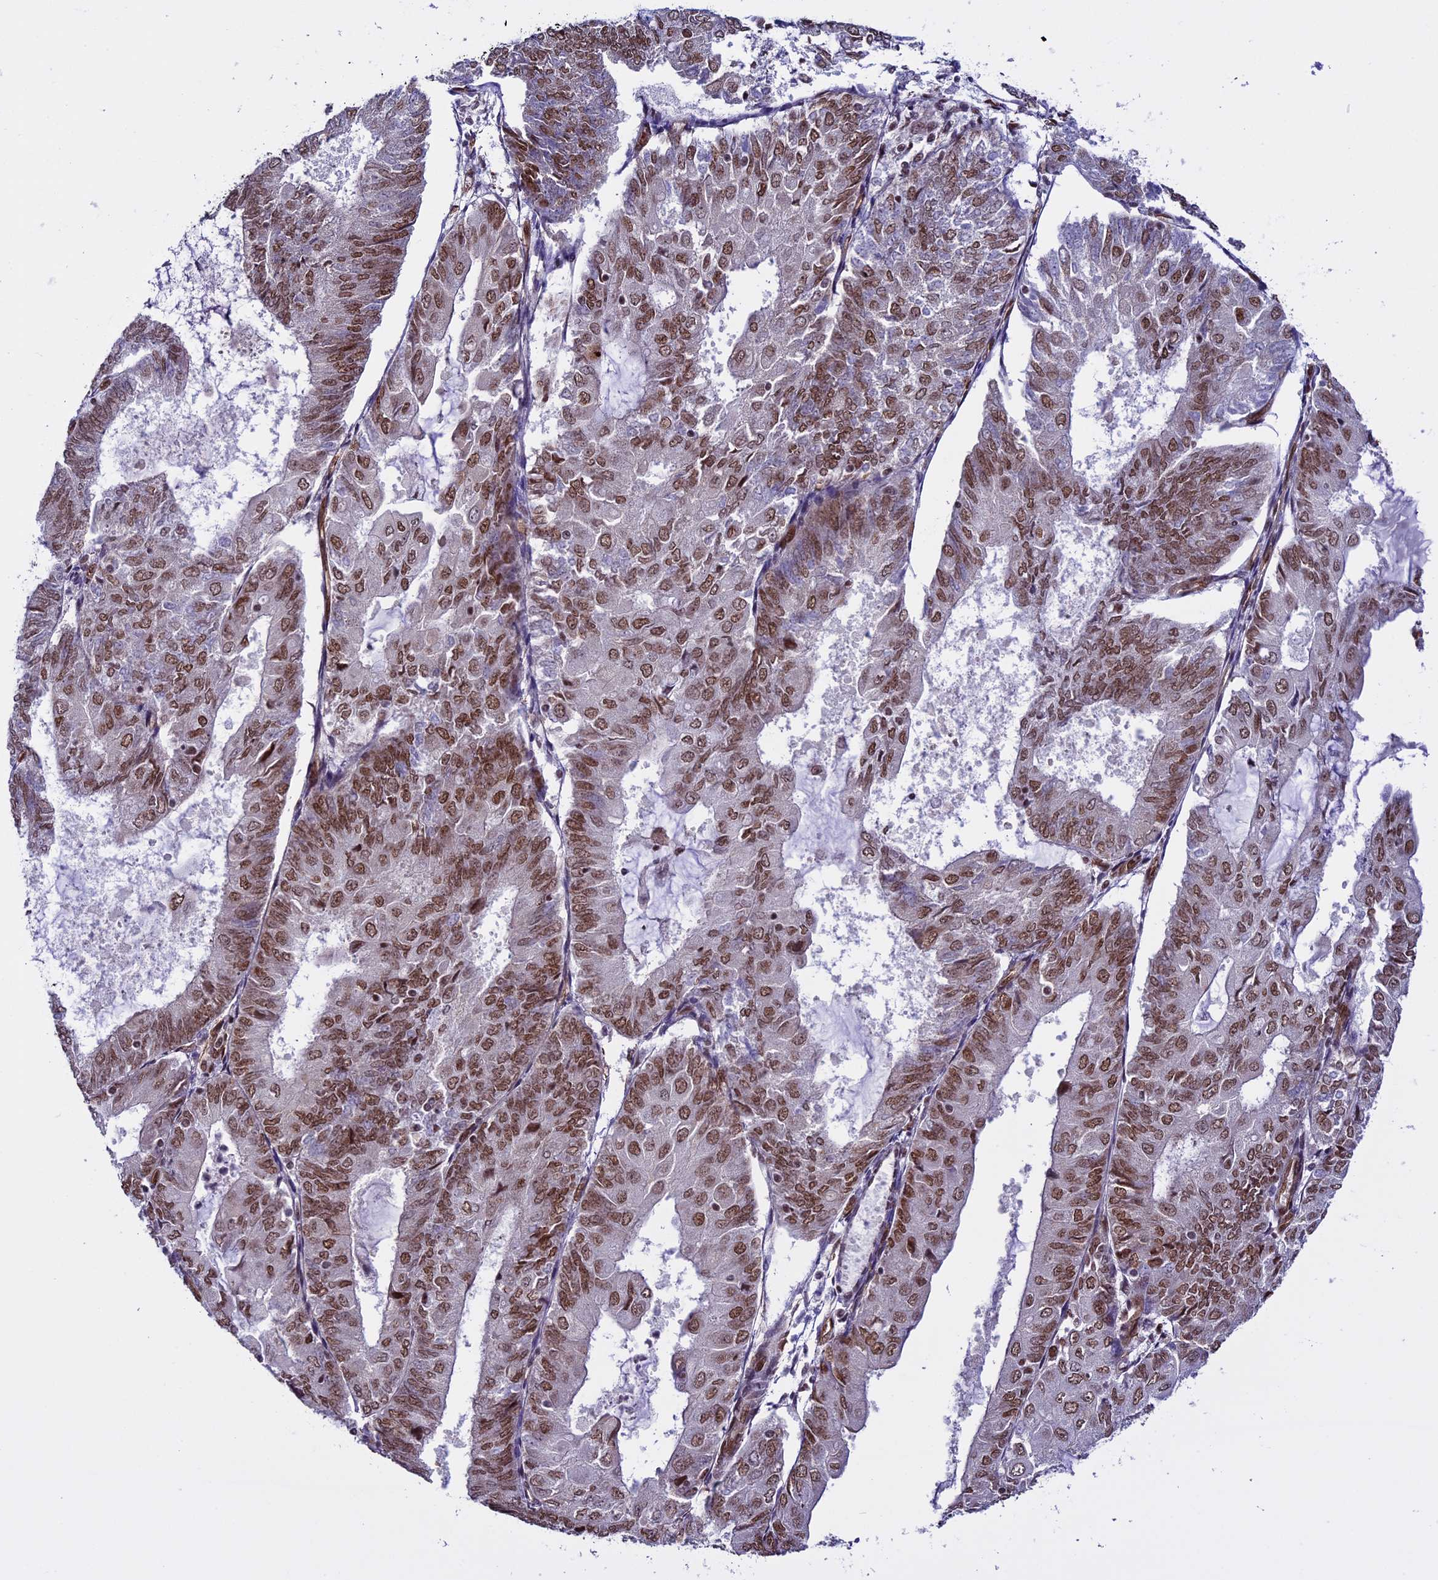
{"staining": {"intensity": "moderate", "quantity": ">75%", "location": "nuclear"}, "tissue": "endometrial cancer", "cell_type": "Tumor cells", "image_type": "cancer", "snomed": [{"axis": "morphology", "description": "Adenocarcinoma, NOS"}, {"axis": "topography", "description": "Endometrium"}], "caption": "A high-resolution photomicrograph shows IHC staining of endometrial cancer, which exhibits moderate nuclear staining in about >75% of tumor cells. The staining is performed using DAB (3,3'-diaminobenzidine) brown chromogen to label protein expression. The nuclei are counter-stained blue using hematoxylin.", "gene": "MPHOSPH8", "patient": {"sex": "female", "age": 81}}